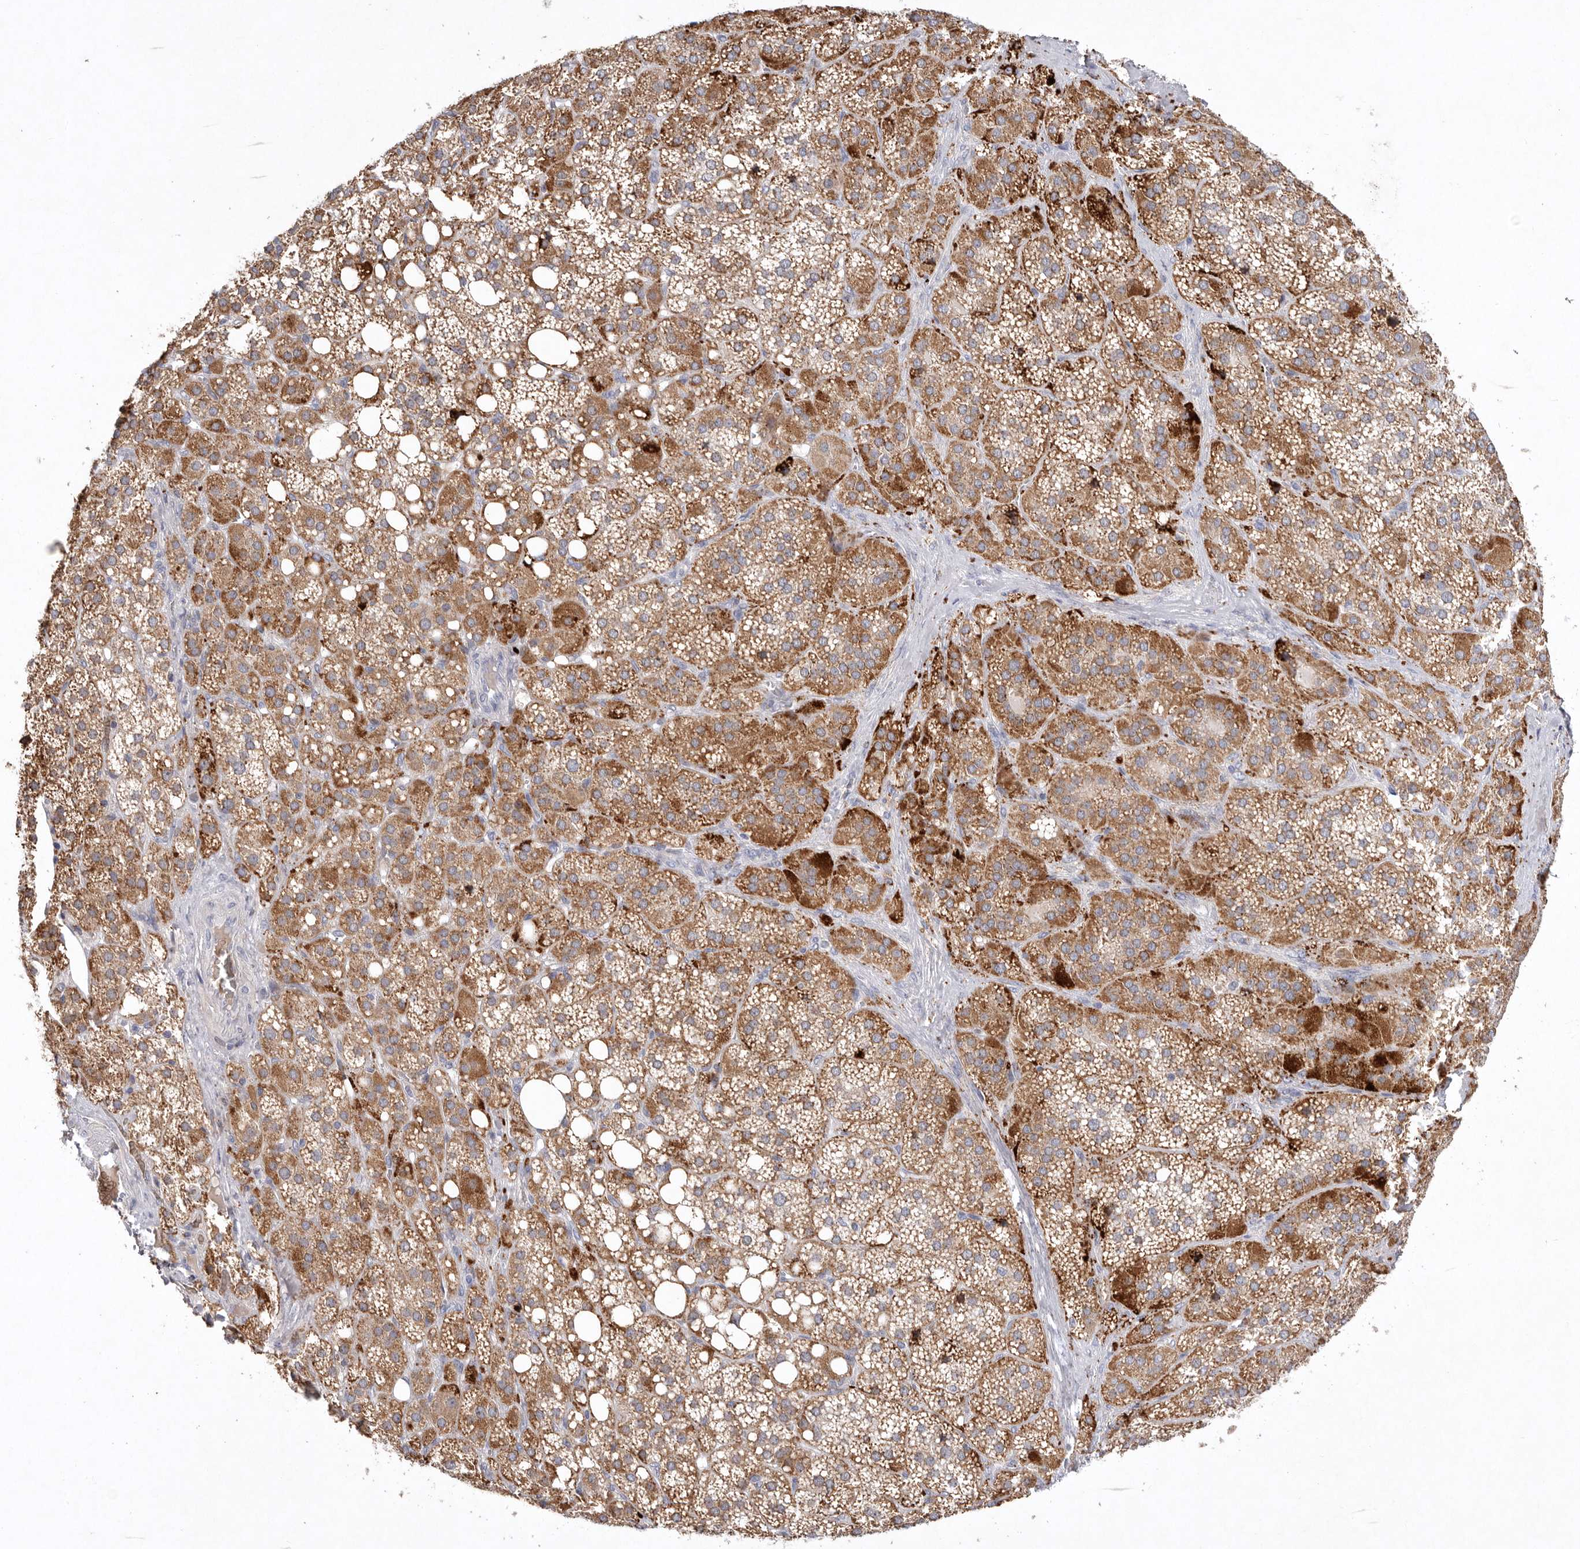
{"staining": {"intensity": "strong", "quantity": ">75%", "location": "cytoplasmic/membranous"}, "tissue": "adrenal gland", "cell_type": "Glandular cells", "image_type": "normal", "snomed": [{"axis": "morphology", "description": "Normal tissue, NOS"}, {"axis": "topography", "description": "Adrenal gland"}], "caption": "A high-resolution histopathology image shows IHC staining of benign adrenal gland, which shows strong cytoplasmic/membranous positivity in about >75% of glandular cells.", "gene": "TNFSF14", "patient": {"sex": "female", "age": 59}}